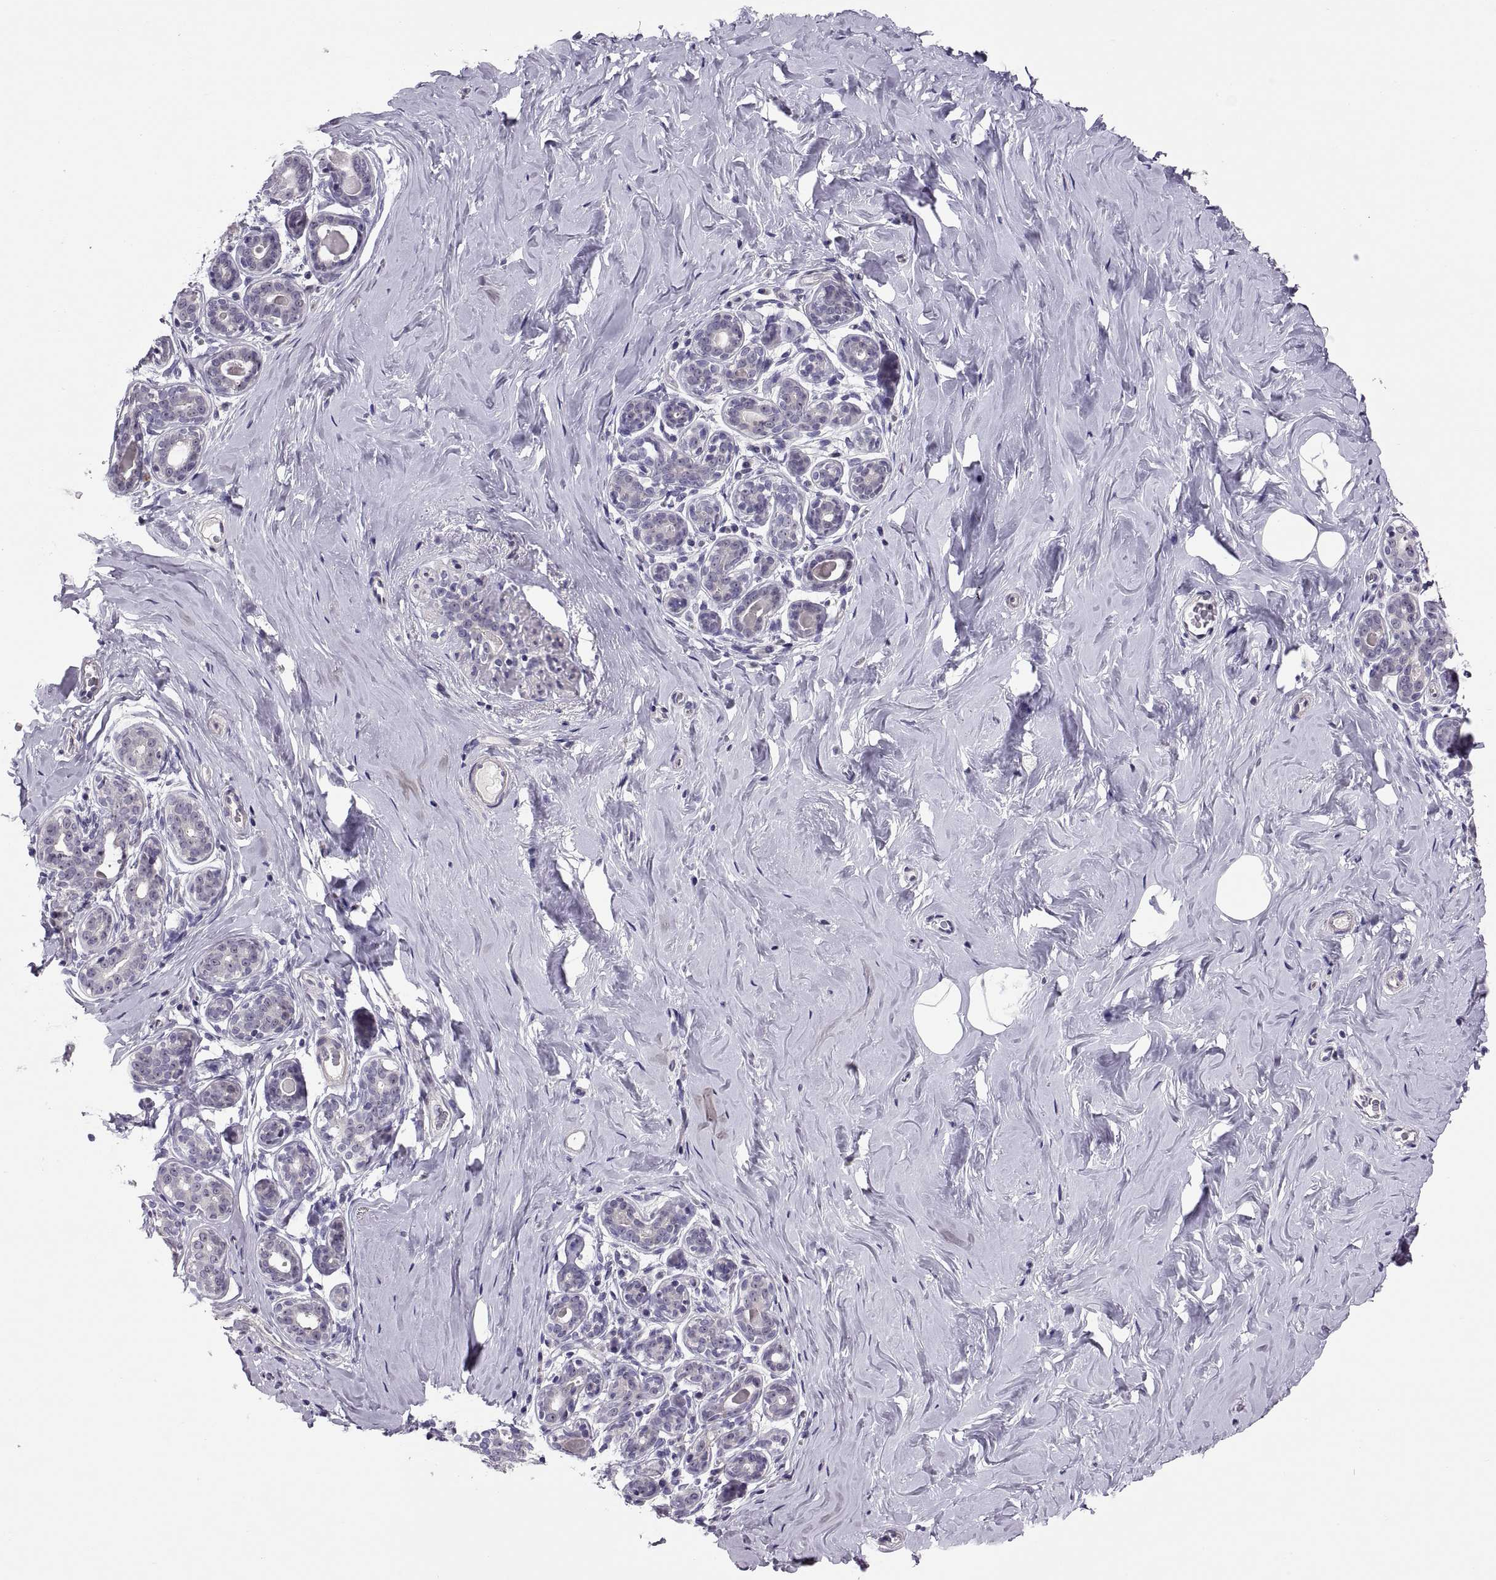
{"staining": {"intensity": "weak", "quantity": ">75%", "location": "cytoplasmic/membranous"}, "tissue": "breast", "cell_type": "Adipocytes", "image_type": "normal", "snomed": [{"axis": "morphology", "description": "Normal tissue, NOS"}, {"axis": "topography", "description": "Skin"}, {"axis": "topography", "description": "Breast"}], "caption": "High-magnification brightfield microscopy of unremarkable breast stained with DAB (brown) and counterstained with hematoxylin (blue). adipocytes exhibit weak cytoplasmic/membranous expression is identified in approximately>75% of cells.", "gene": "VSX2", "patient": {"sex": "female", "age": 43}}